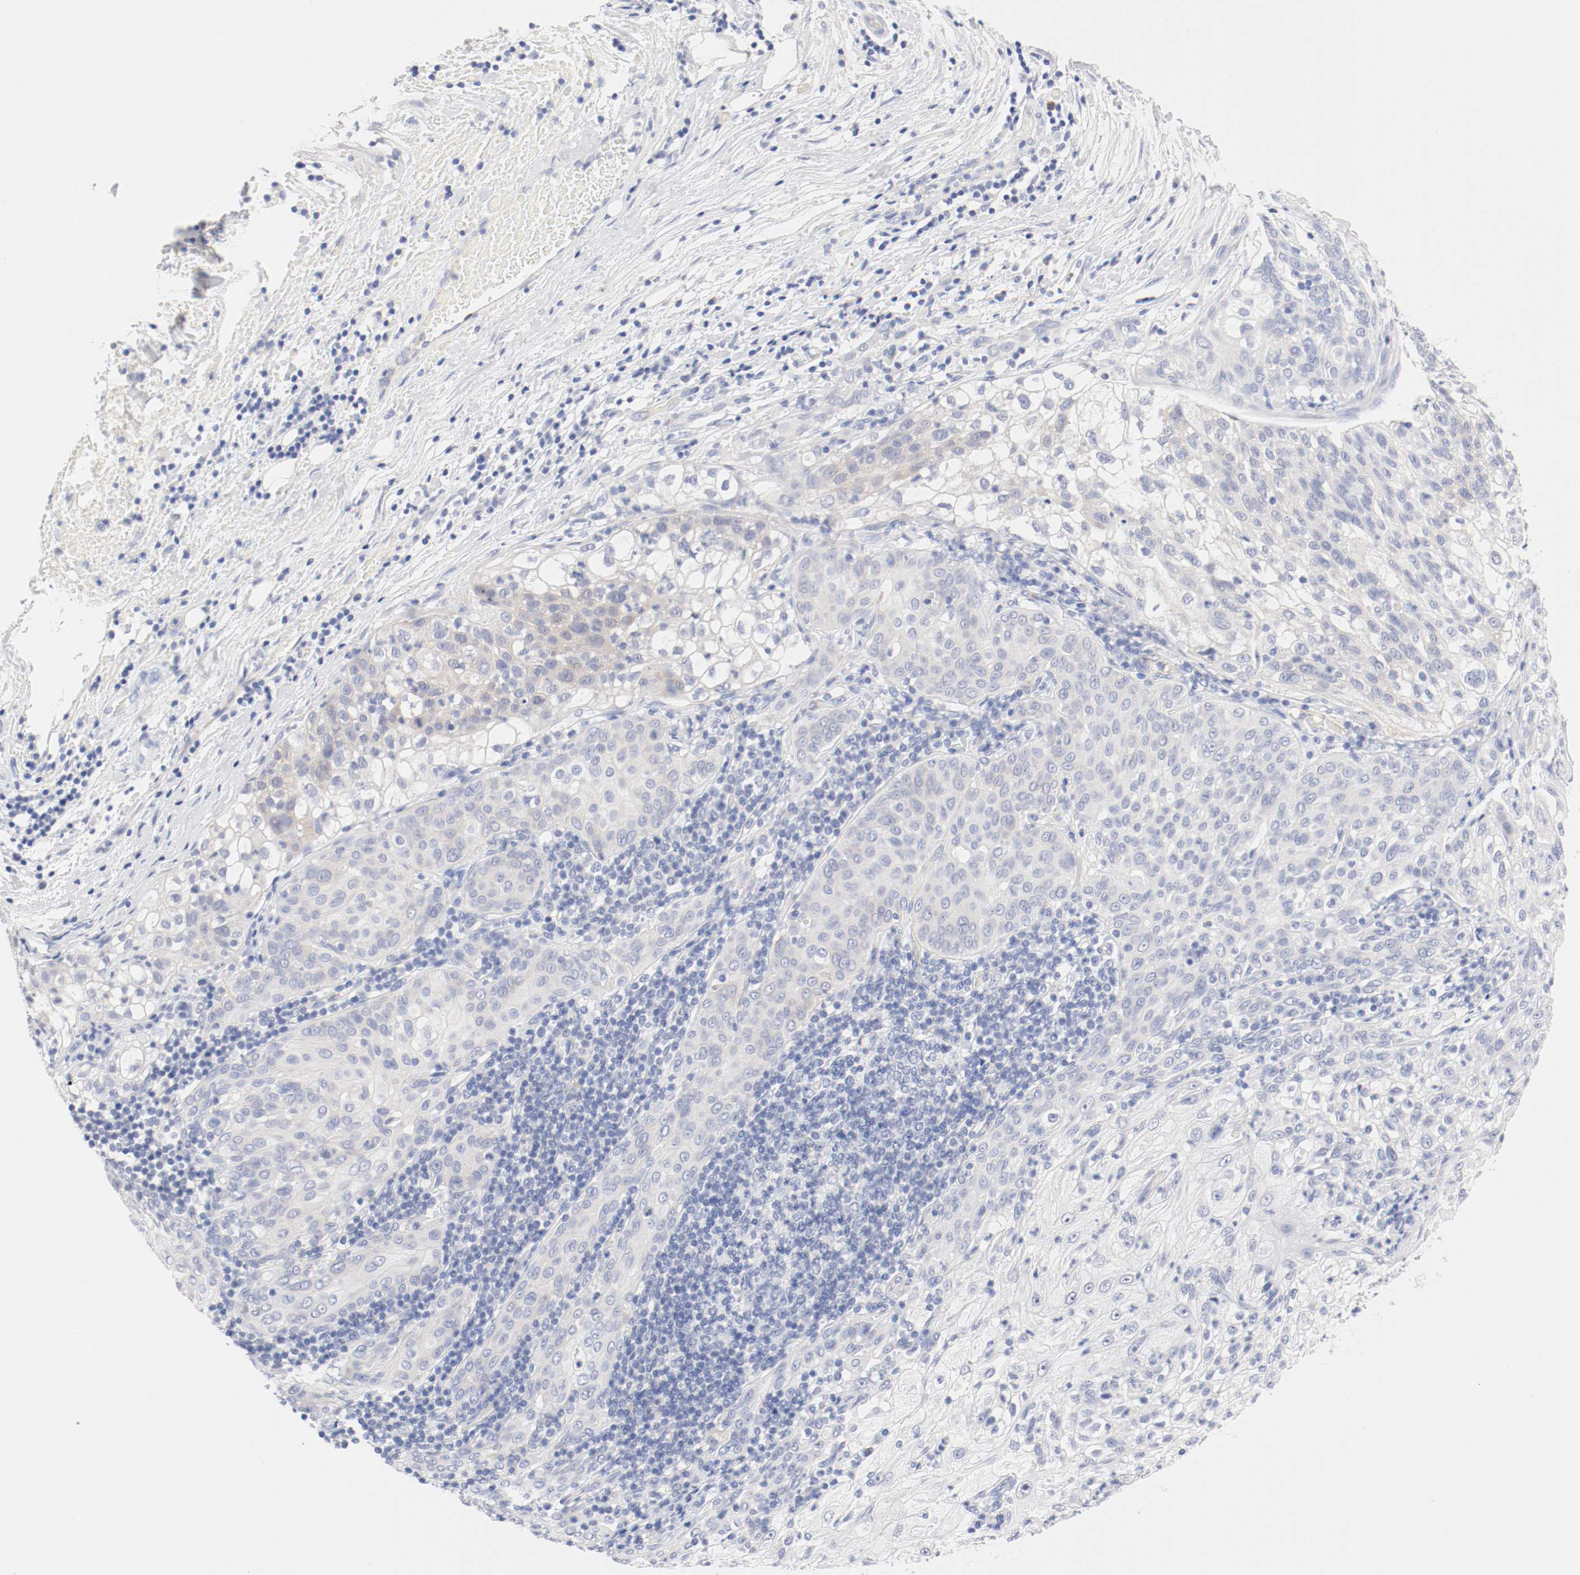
{"staining": {"intensity": "weak", "quantity": "<25%", "location": "cytoplasmic/membranous"}, "tissue": "lung cancer", "cell_type": "Tumor cells", "image_type": "cancer", "snomed": [{"axis": "morphology", "description": "Inflammation, NOS"}, {"axis": "morphology", "description": "Squamous cell carcinoma, NOS"}, {"axis": "topography", "description": "Lymph node"}, {"axis": "topography", "description": "Soft tissue"}, {"axis": "topography", "description": "Lung"}], "caption": "High magnification brightfield microscopy of squamous cell carcinoma (lung) stained with DAB (3,3'-diaminobenzidine) (brown) and counterstained with hematoxylin (blue): tumor cells show no significant expression.", "gene": "HOMER1", "patient": {"sex": "male", "age": 66}}